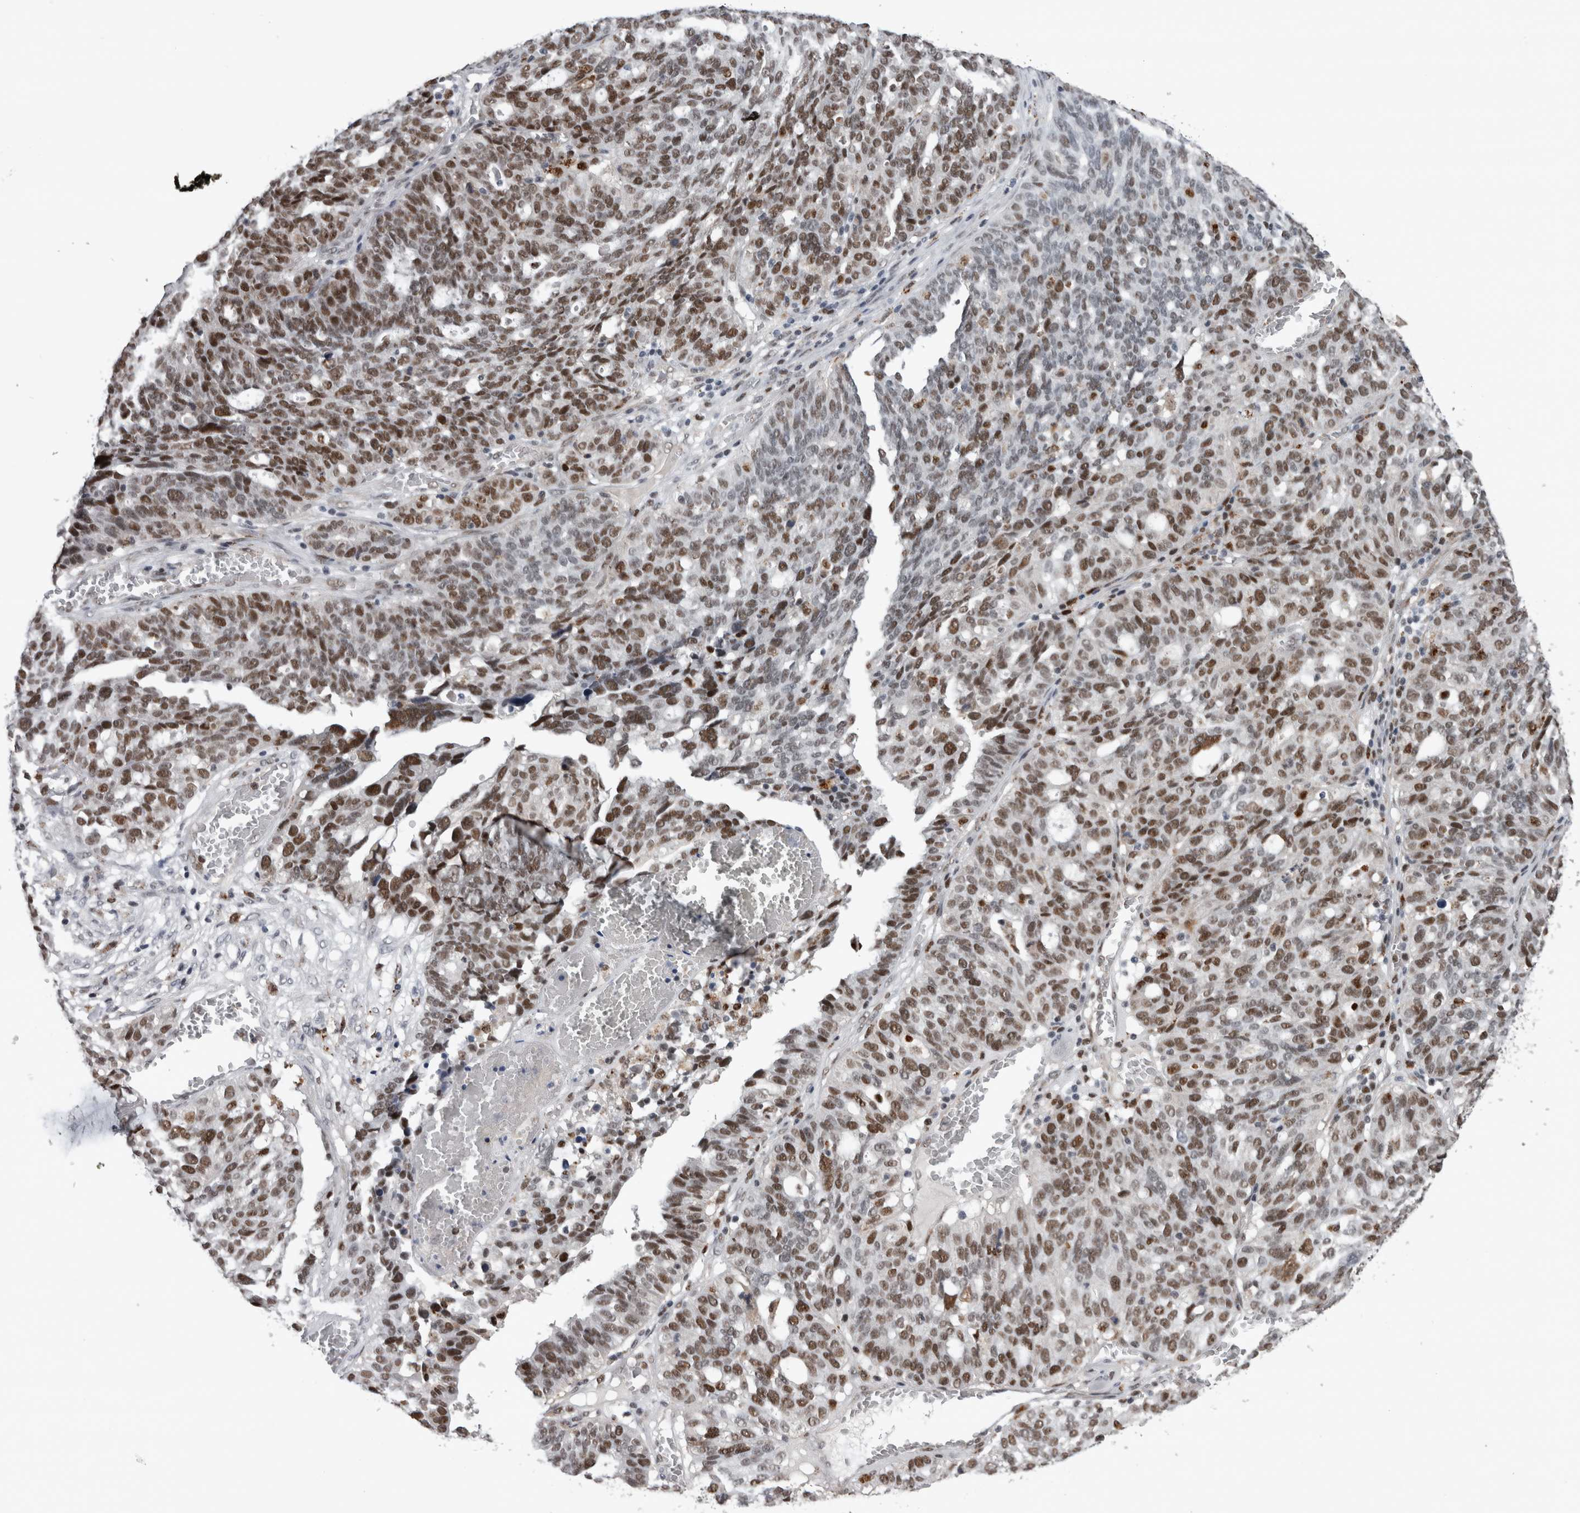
{"staining": {"intensity": "moderate", "quantity": ">75%", "location": "nuclear"}, "tissue": "ovarian cancer", "cell_type": "Tumor cells", "image_type": "cancer", "snomed": [{"axis": "morphology", "description": "Cystadenocarcinoma, serous, NOS"}, {"axis": "topography", "description": "Ovary"}], "caption": "There is medium levels of moderate nuclear expression in tumor cells of serous cystadenocarcinoma (ovarian), as demonstrated by immunohistochemical staining (brown color).", "gene": "POLD2", "patient": {"sex": "female", "age": 59}}